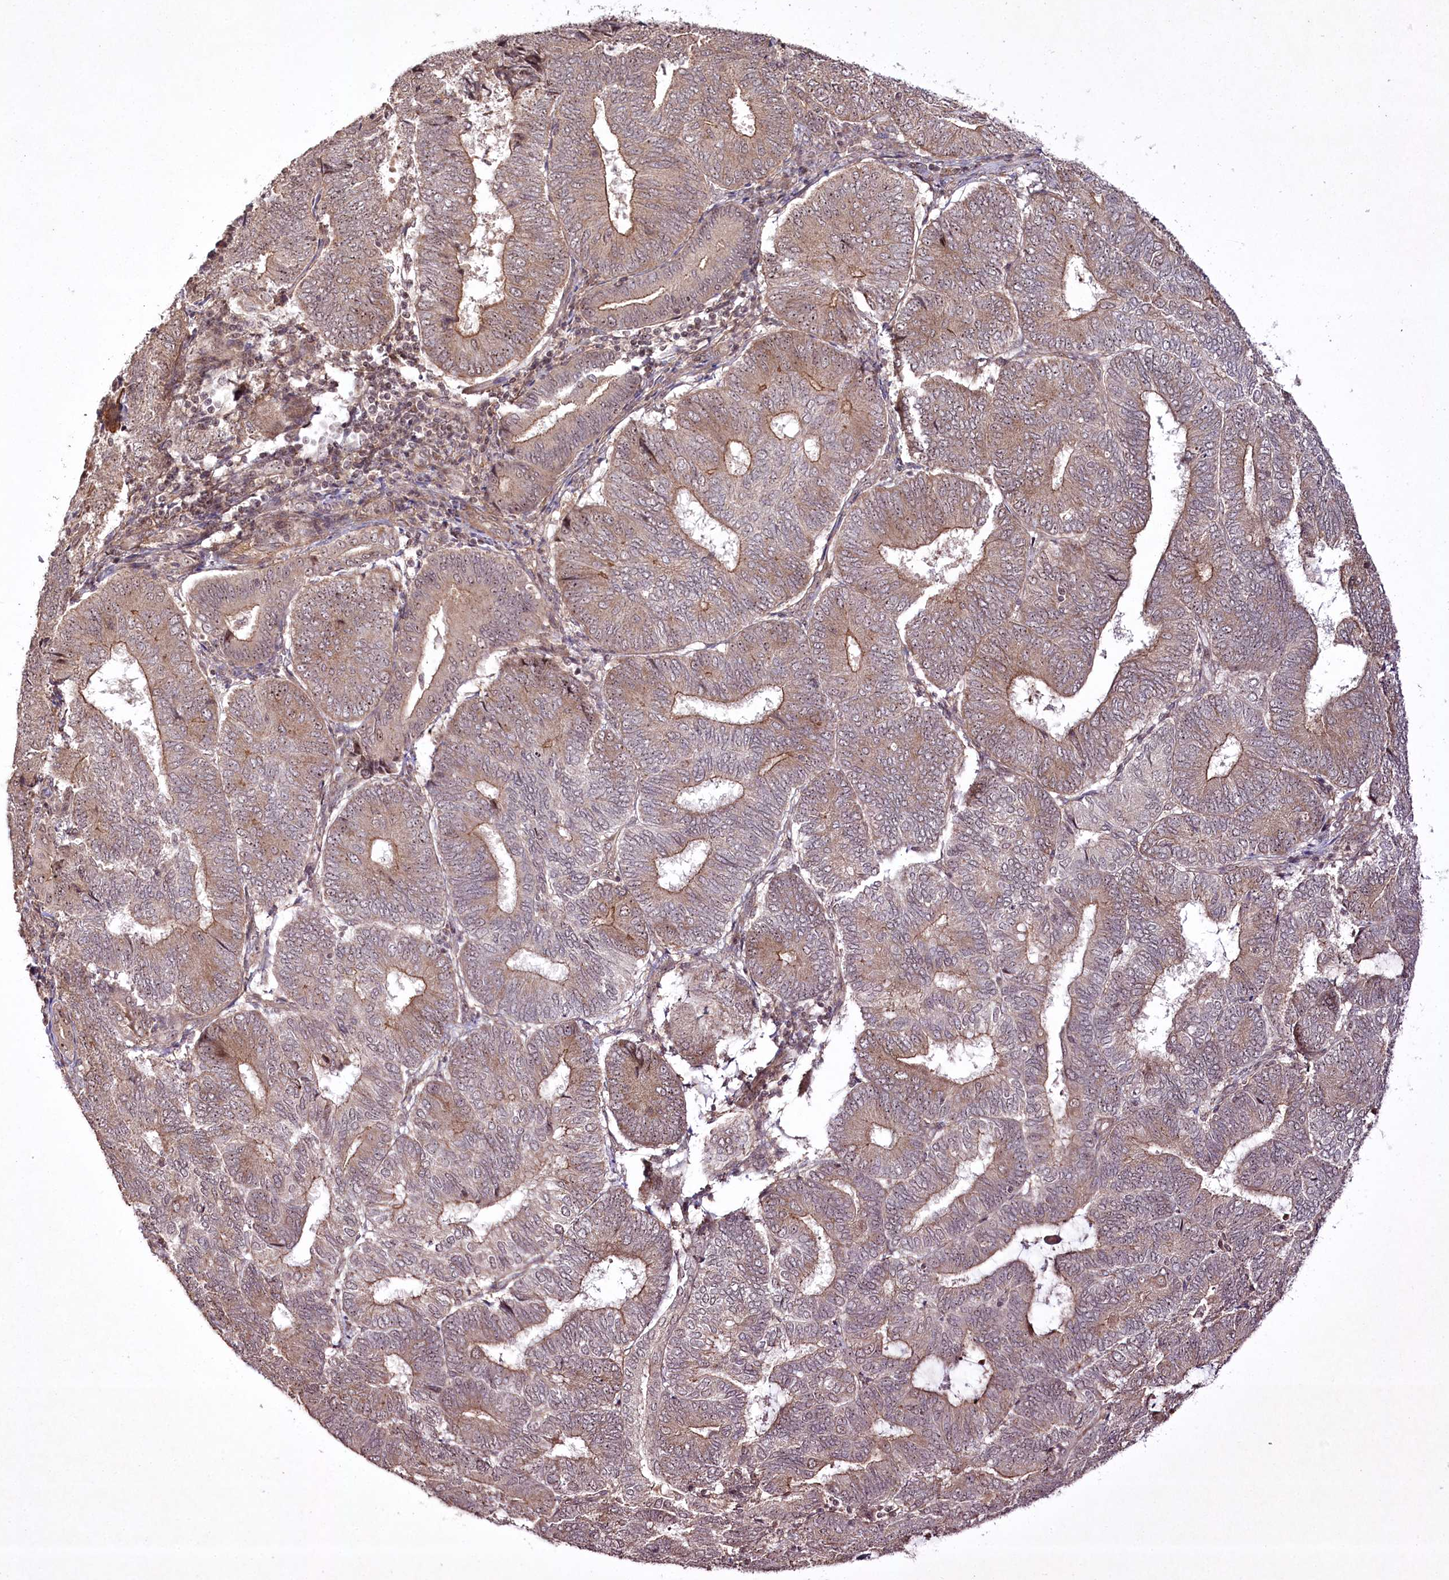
{"staining": {"intensity": "weak", "quantity": ">75%", "location": "cytoplasmic/membranous,nuclear"}, "tissue": "endometrial cancer", "cell_type": "Tumor cells", "image_type": "cancer", "snomed": [{"axis": "morphology", "description": "Adenocarcinoma, NOS"}, {"axis": "topography", "description": "Endometrium"}], "caption": "Immunohistochemical staining of human adenocarcinoma (endometrial) demonstrates low levels of weak cytoplasmic/membranous and nuclear expression in approximately >75% of tumor cells. (DAB (3,3'-diaminobenzidine) IHC with brightfield microscopy, high magnification).", "gene": "CCDC59", "patient": {"sex": "female", "age": 81}}